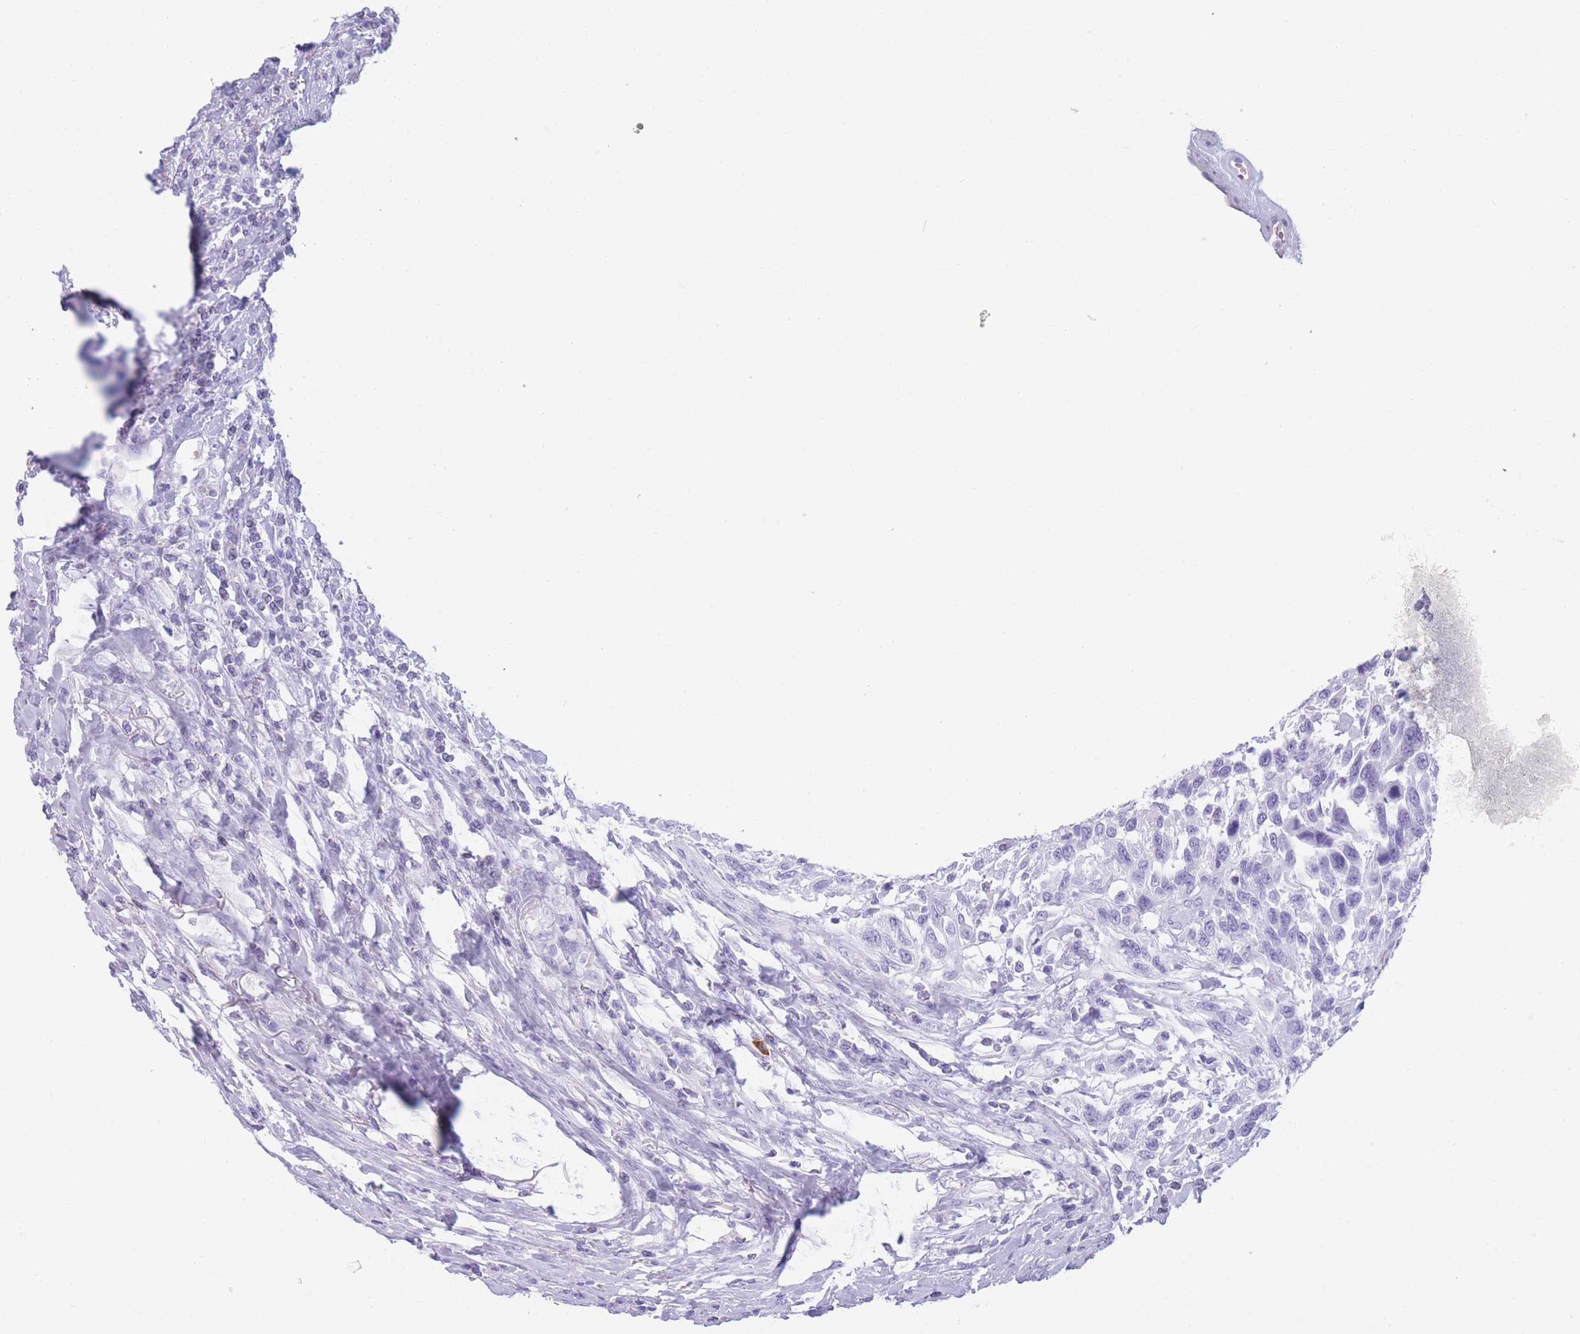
{"staining": {"intensity": "negative", "quantity": "none", "location": "none"}, "tissue": "urothelial cancer", "cell_type": "Tumor cells", "image_type": "cancer", "snomed": [{"axis": "morphology", "description": "Urothelial carcinoma, High grade"}, {"axis": "topography", "description": "Urinary bladder"}], "caption": "The IHC image has no significant expression in tumor cells of urothelial cancer tissue. The staining is performed using DAB (3,3'-diaminobenzidine) brown chromogen with nuclei counter-stained in using hematoxylin.", "gene": "TNFSF11", "patient": {"sex": "female", "age": 70}}